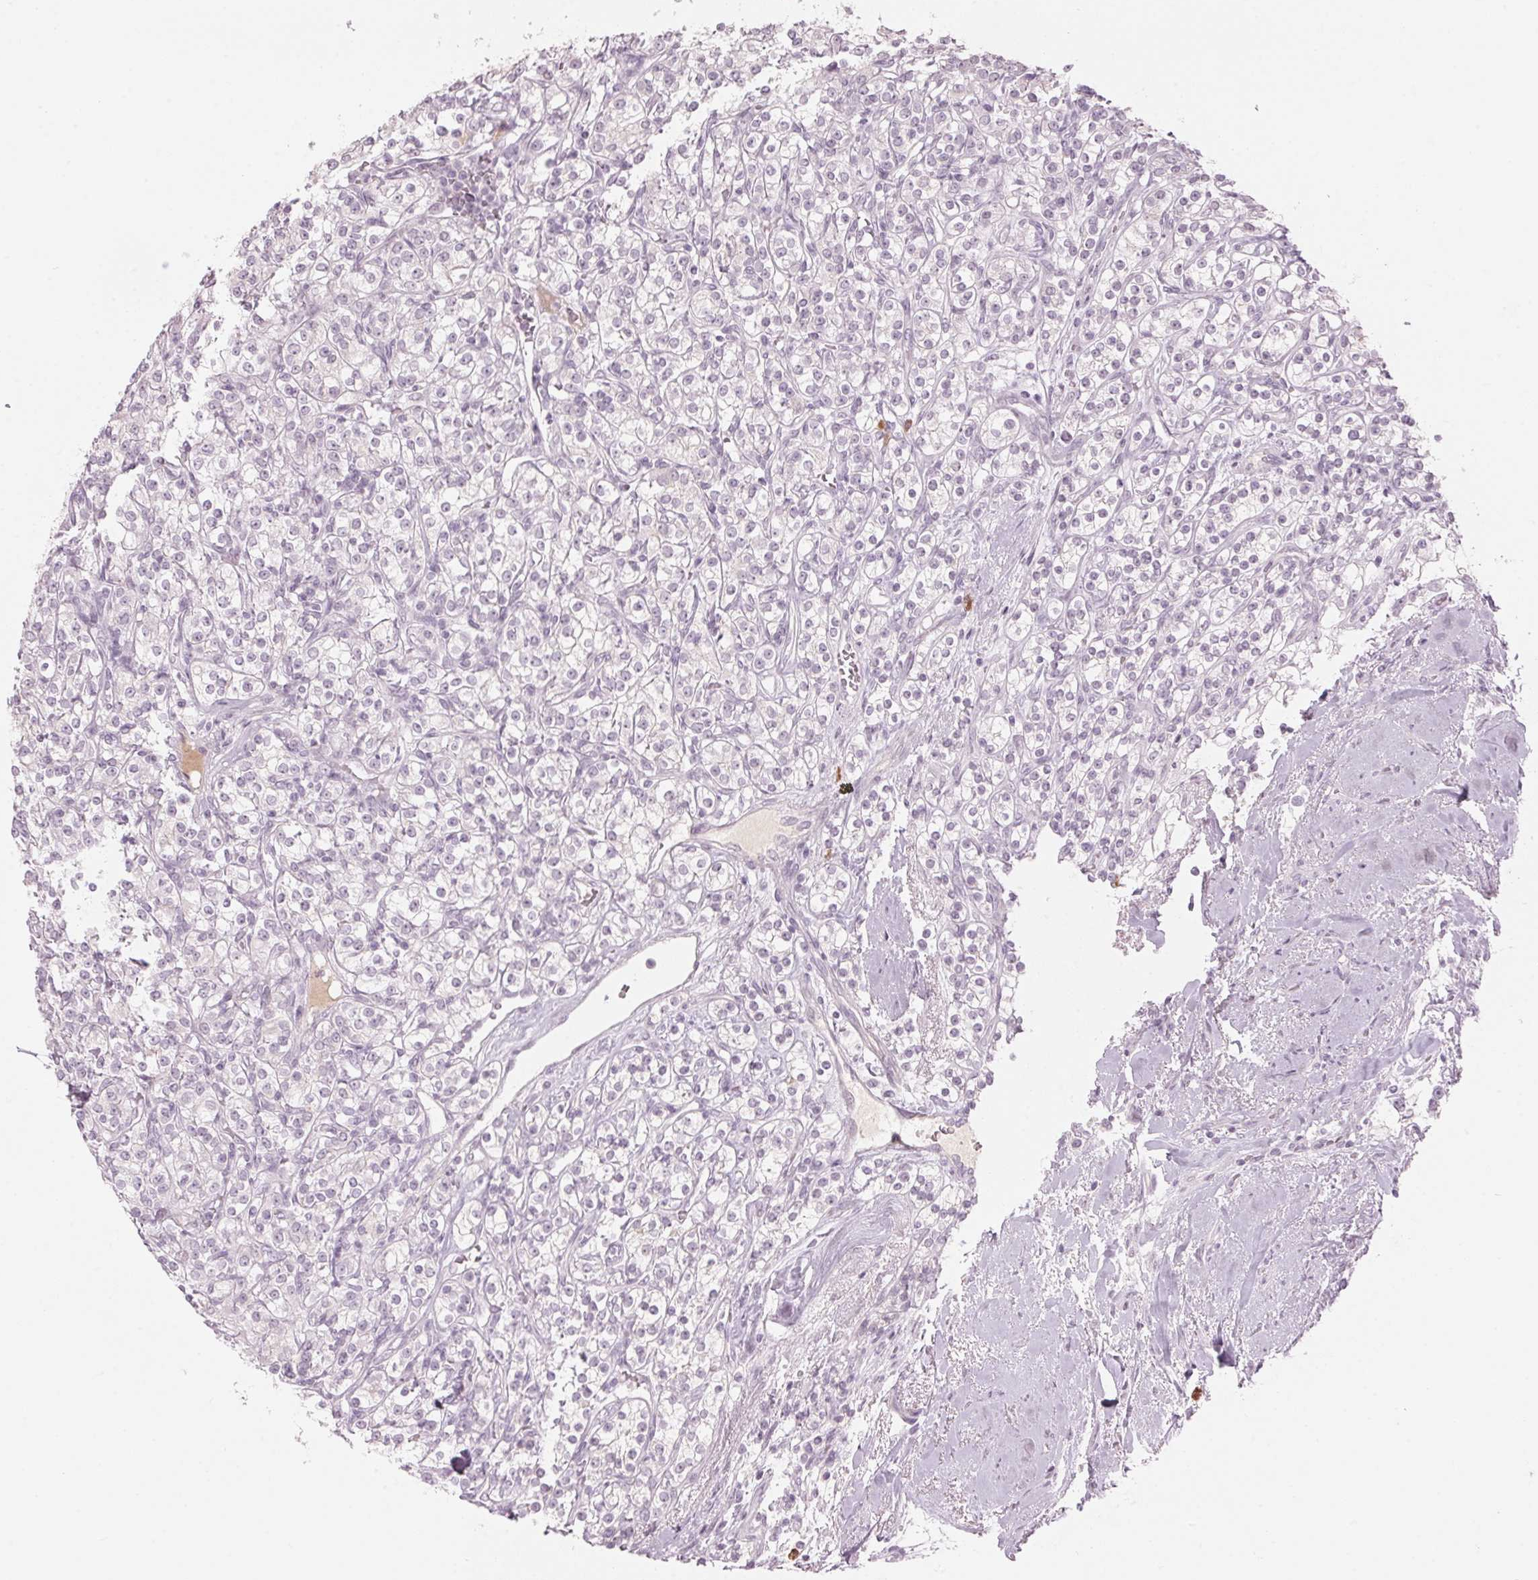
{"staining": {"intensity": "negative", "quantity": "none", "location": "none"}, "tissue": "renal cancer", "cell_type": "Tumor cells", "image_type": "cancer", "snomed": [{"axis": "morphology", "description": "Adenocarcinoma, NOS"}, {"axis": "topography", "description": "Kidney"}], "caption": "Immunohistochemistry of adenocarcinoma (renal) demonstrates no staining in tumor cells. Brightfield microscopy of IHC stained with DAB (3,3'-diaminobenzidine) (brown) and hematoxylin (blue), captured at high magnification.", "gene": "SCTR", "patient": {"sex": "male", "age": 77}}